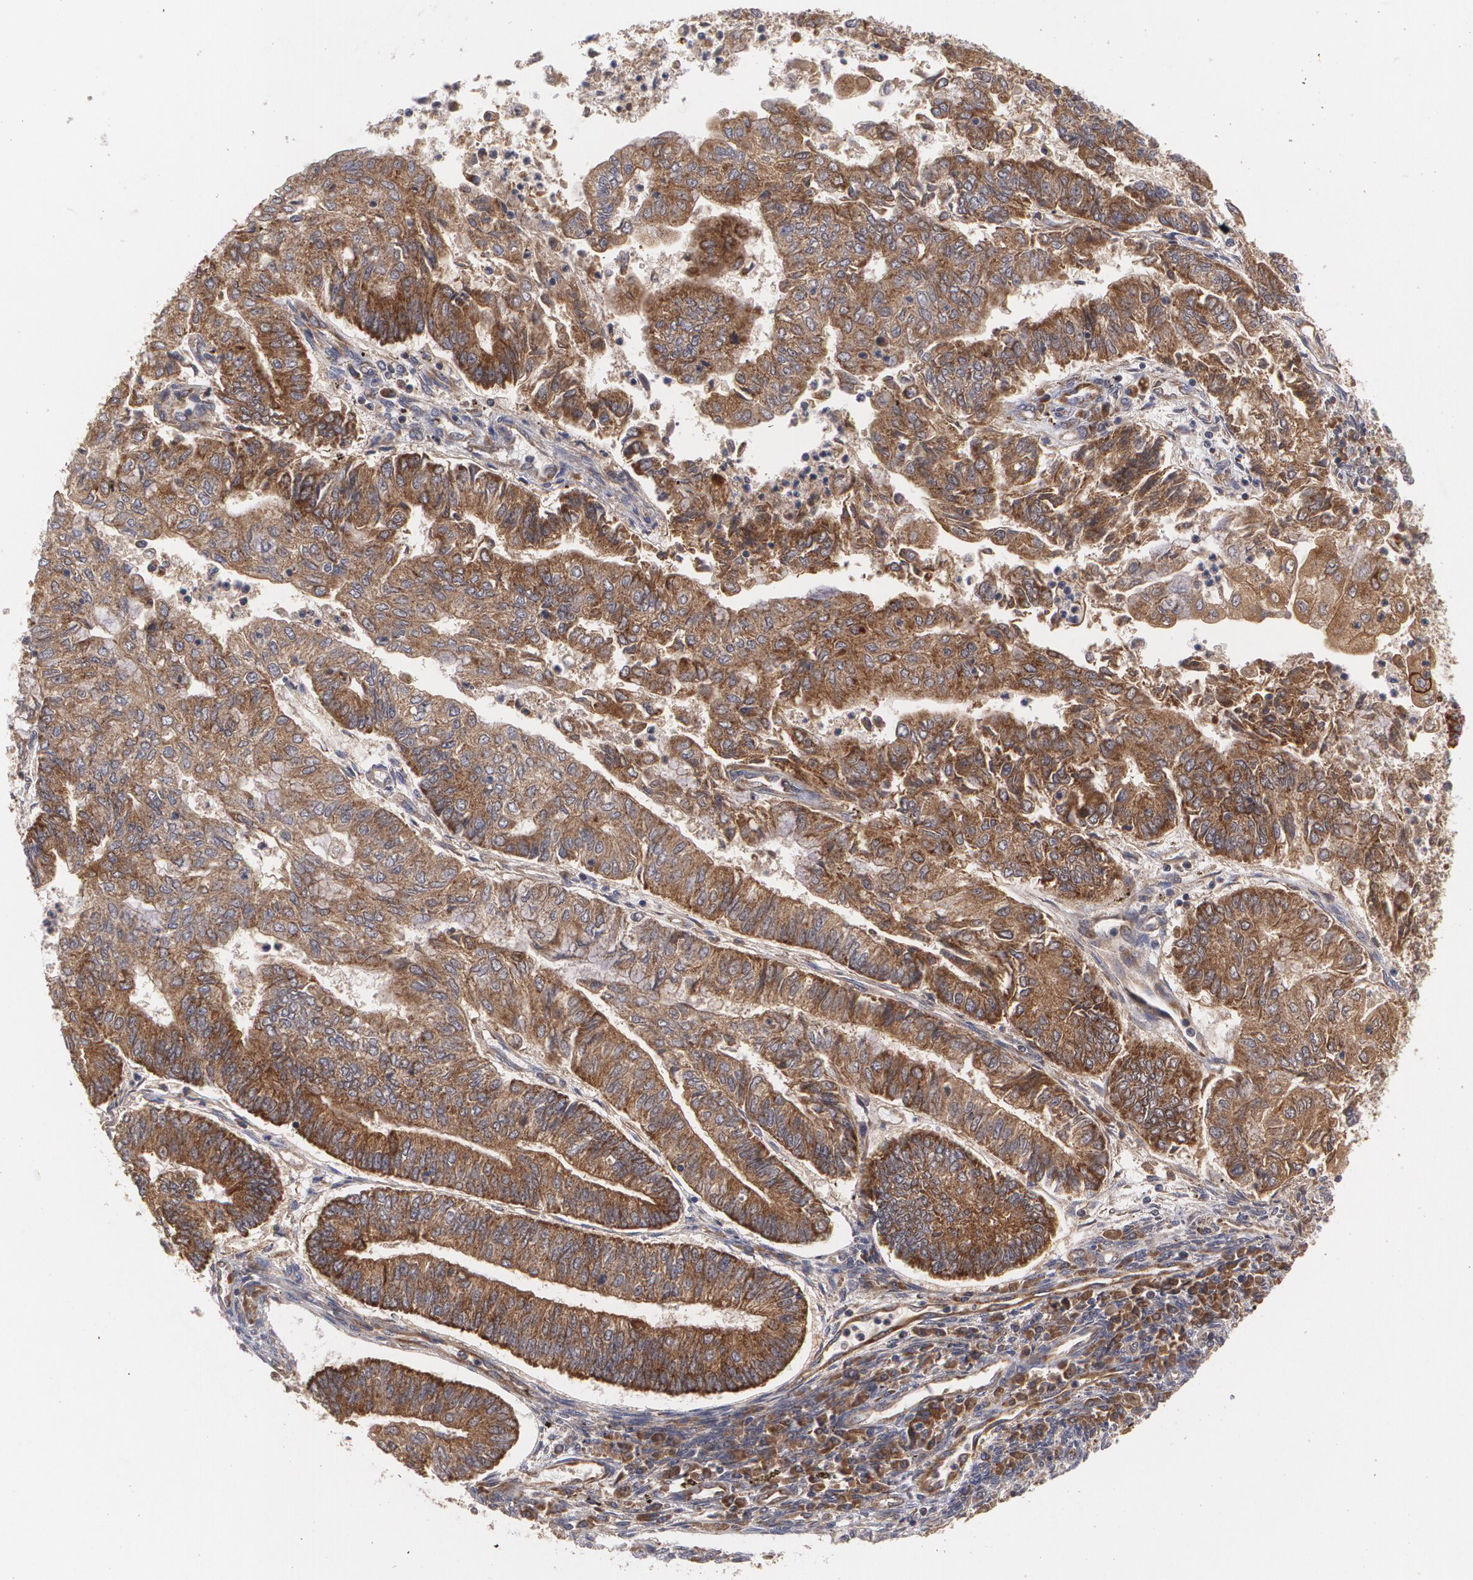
{"staining": {"intensity": "moderate", "quantity": ">75%", "location": "cytoplasmic/membranous"}, "tissue": "endometrial cancer", "cell_type": "Tumor cells", "image_type": "cancer", "snomed": [{"axis": "morphology", "description": "Adenocarcinoma, NOS"}, {"axis": "topography", "description": "Endometrium"}], "caption": "Protein positivity by immunohistochemistry exhibits moderate cytoplasmic/membranous staining in approximately >75% of tumor cells in endometrial adenocarcinoma. The protein of interest is stained brown, and the nuclei are stained in blue (DAB (3,3'-diaminobenzidine) IHC with brightfield microscopy, high magnification).", "gene": "BMP6", "patient": {"sex": "female", "age": 59}}